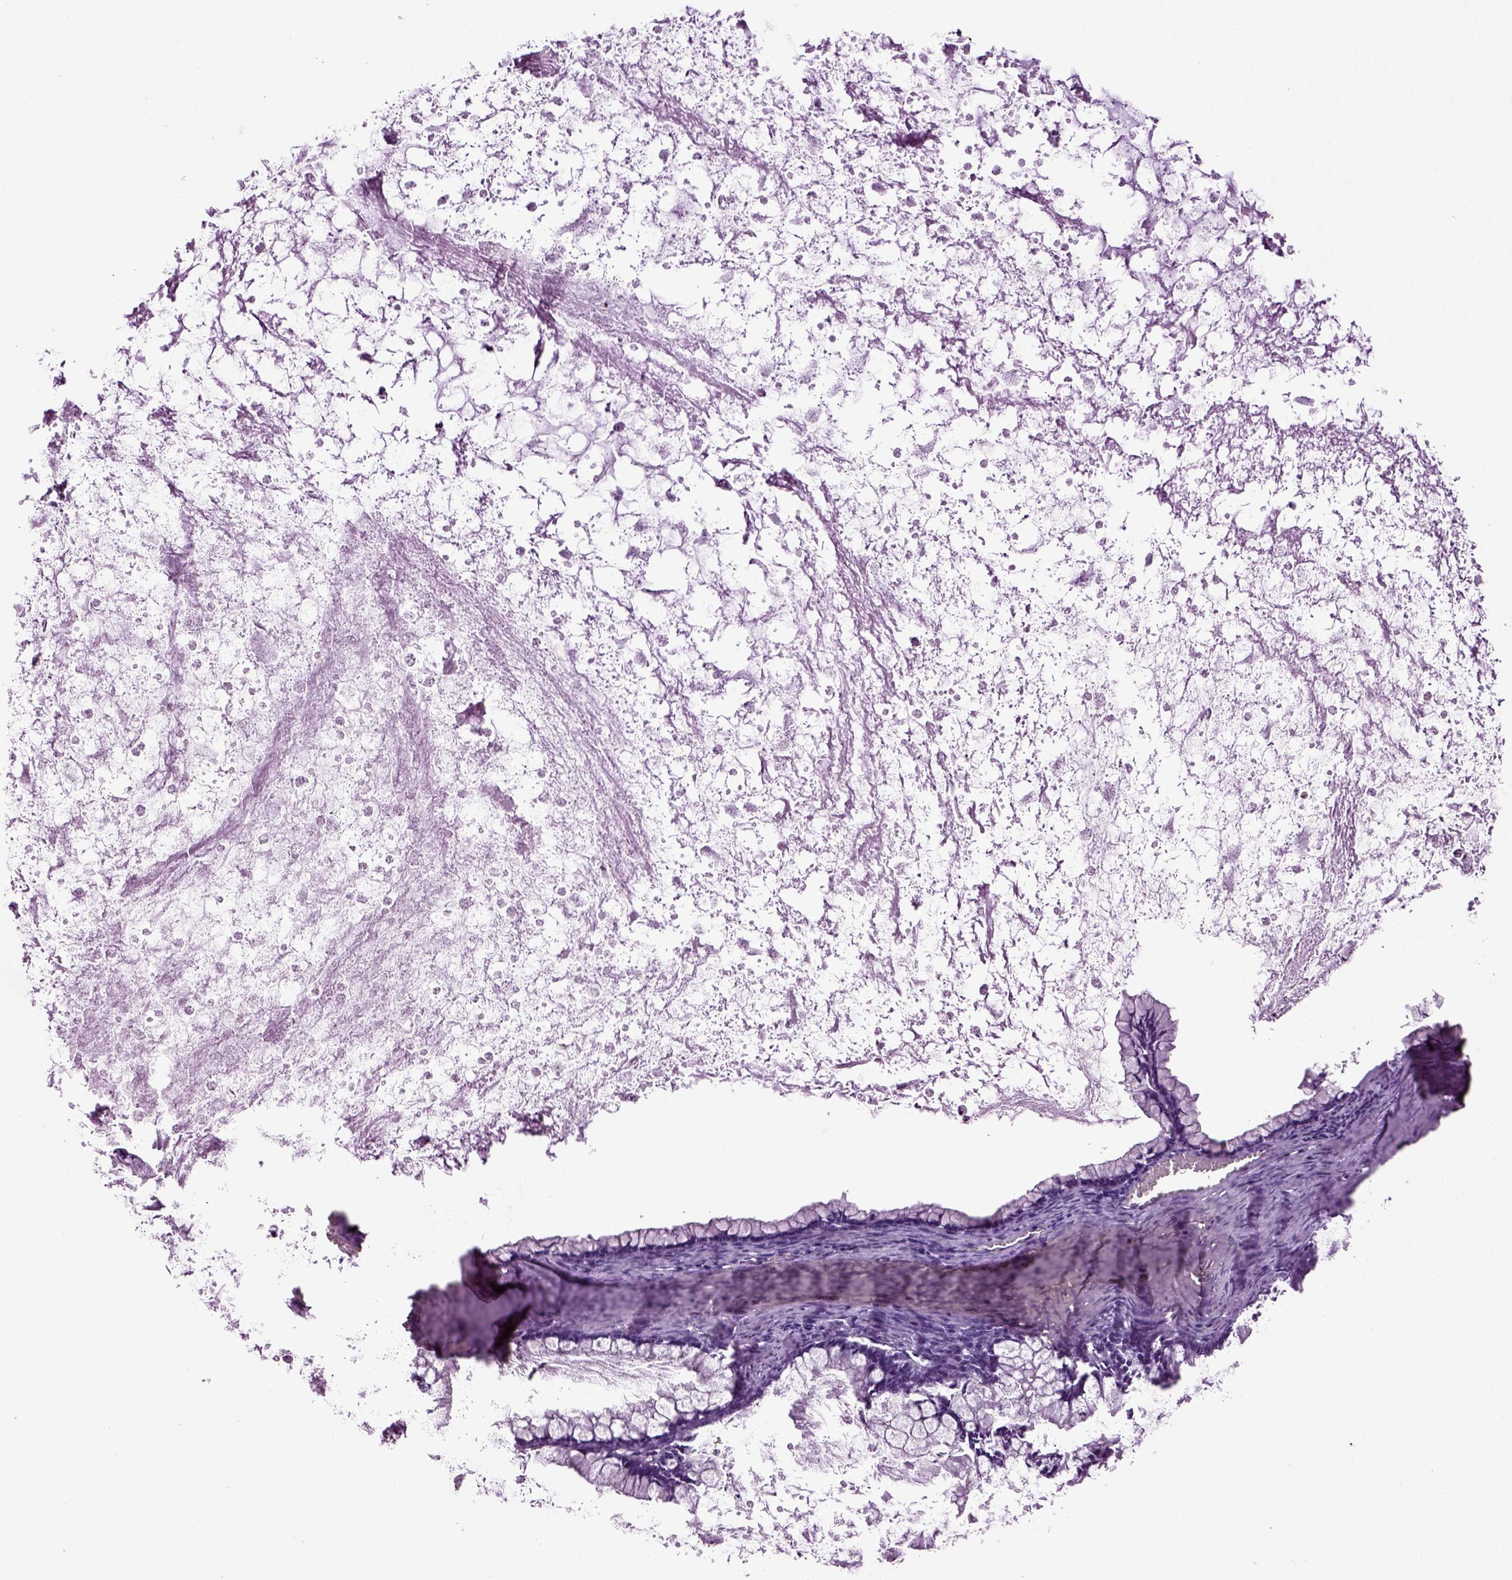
{"staining": {"intensity": "negative", "quantity": "none", "location": "none"}, "tissue": "ovarian cancer", "cell_type": "Tumor cells", "image_type": "cancer", "snomed": [{"axis": "morphology", "description": "Cystadenocarcinoma, mucinous, NOS"}, {"axis": "topography", "description": "Ovary"}], "caption": "Immunohistochemical staining of ovarian cancer shows no significant positivity in tumor cells.", "gene": "PLCH2", "patient": {"sex": "female", "age": 67}}